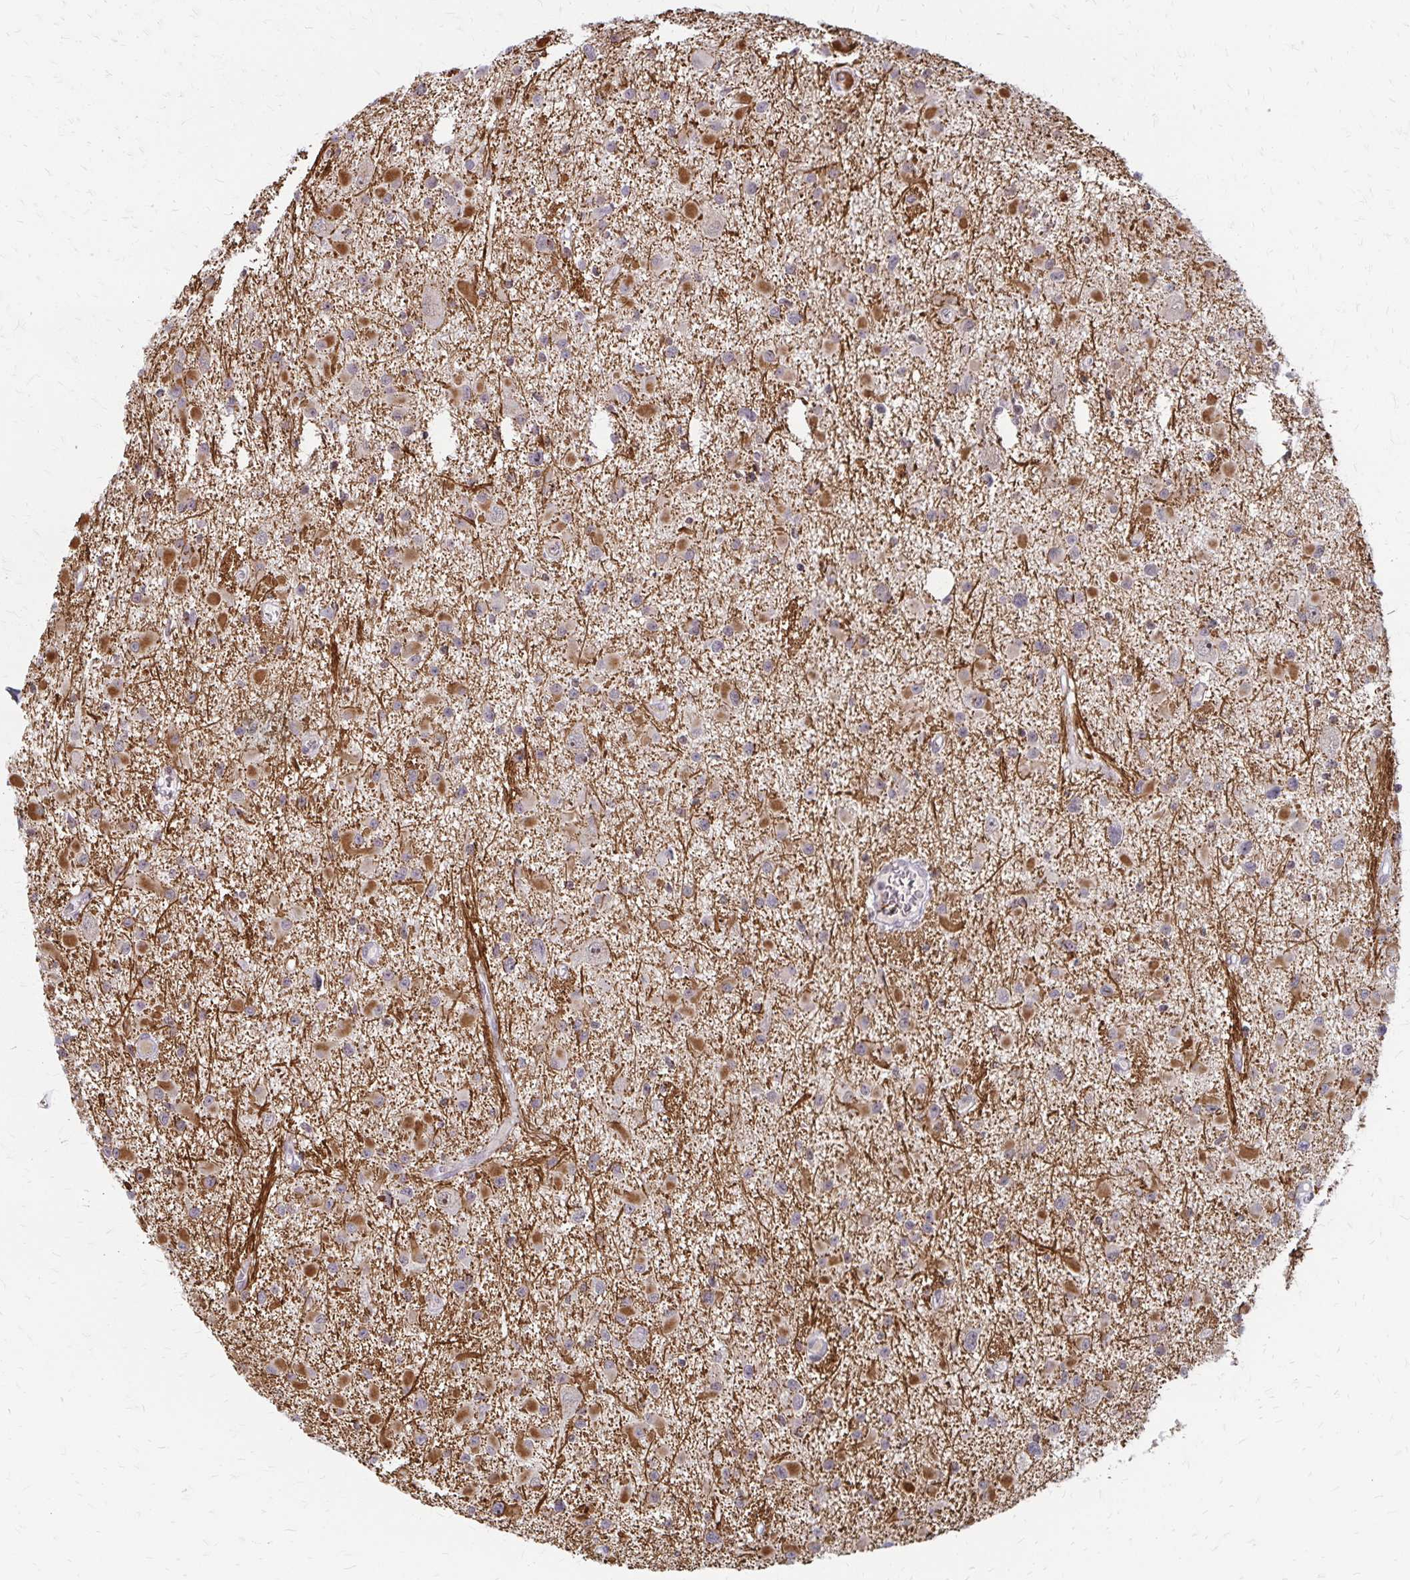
{"staining": {"intensity": "moderate", "quantity": "<25%", "location": "cytoplasmic/membranous"}, "tissue": "glioma", "cell_type": "Tumor cells", "image_type": "cancer", "snomed": [{"axis": "morphology", "description": "Glioma, malignant, High grade"}, {"axis": "topography", "description": "Brain"}], "caption": "IHC of human glioma reveals low levels of moderate cytoplasmic/membranous positivity in approximately <25% of tumor cells. (DAB IHC with brightfield microscopy, high magnification).", "gene": "EED", "patient": {"sex": "male", "age": 54}}